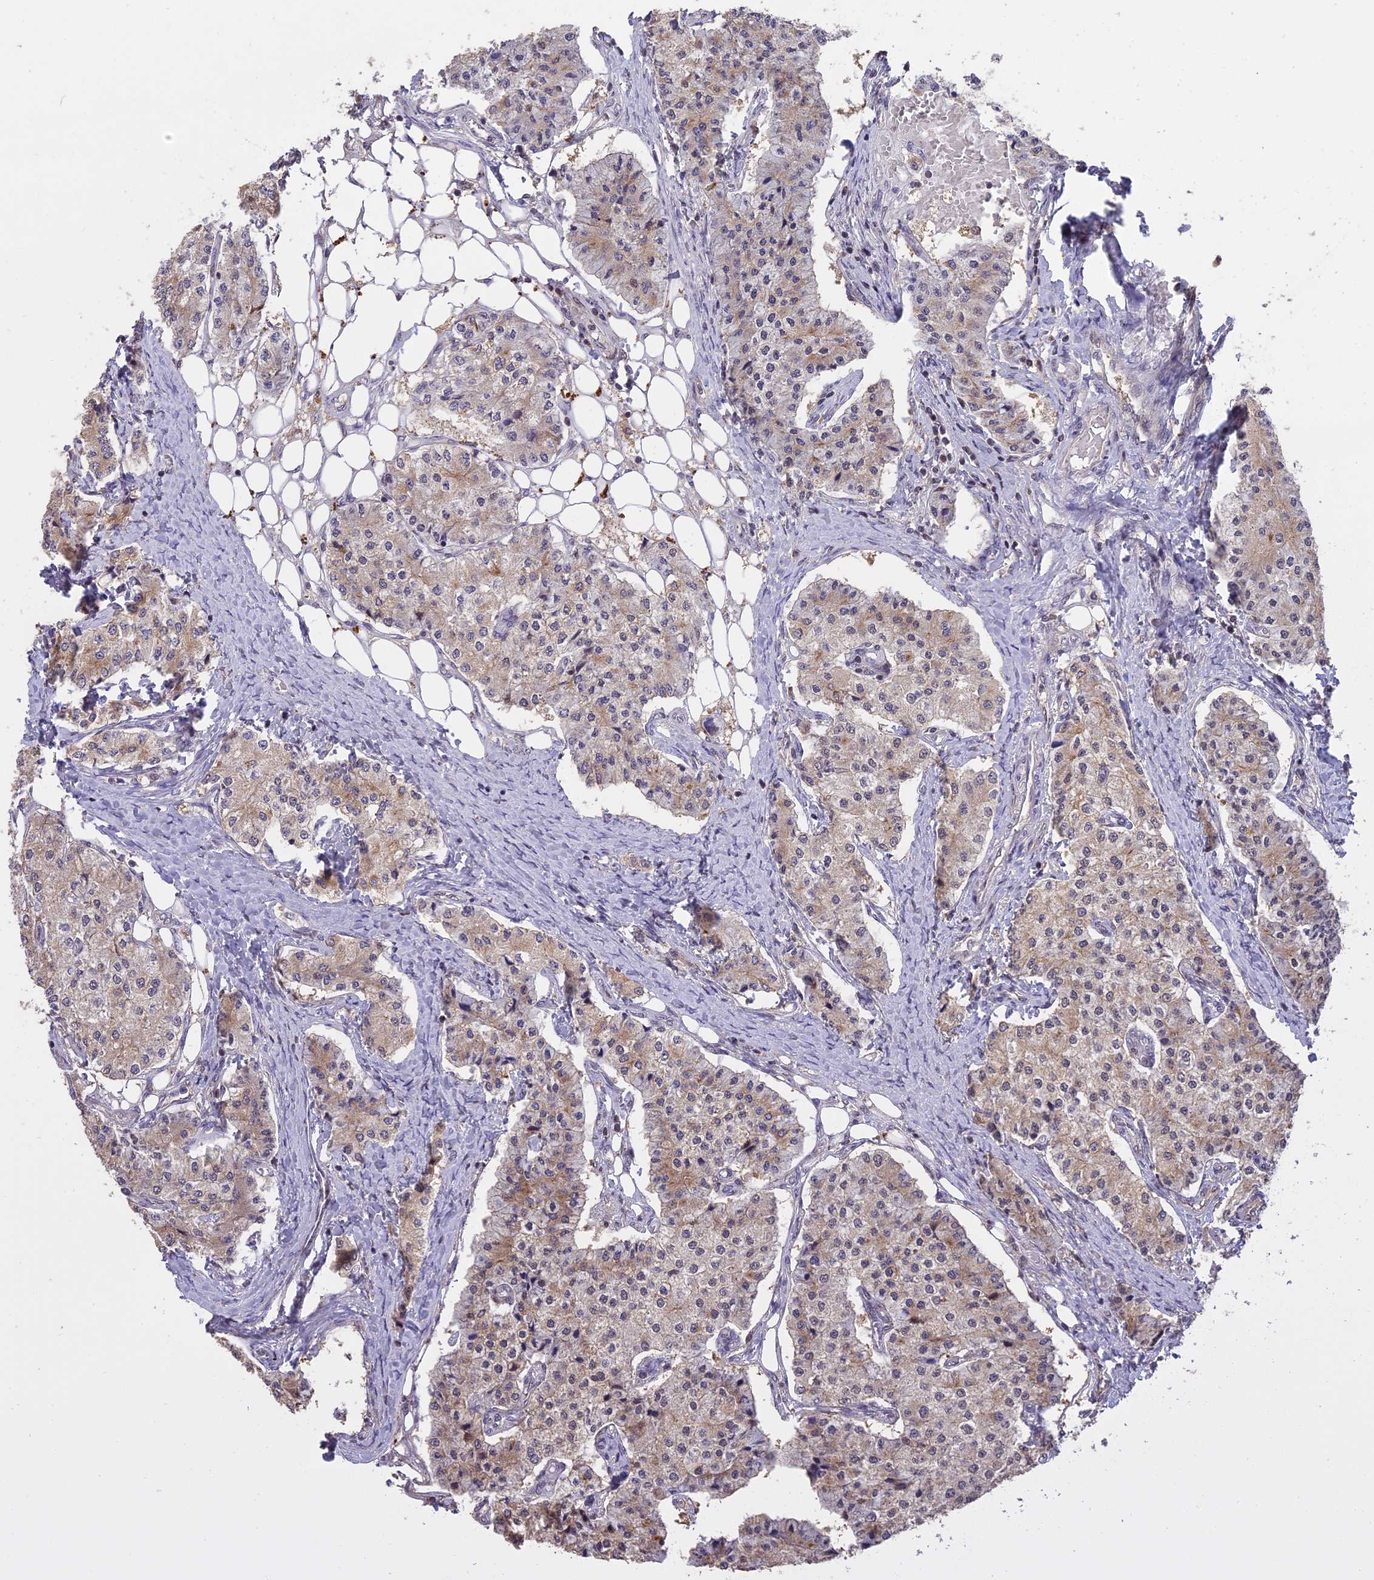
{"staining": {"intensity": "weak", "quantity": "25%-75%", "location": "cytoplasmic/membranous"}, "tissue": "carcinoid", "cell_type": "Tumor cells", "image_type": "cancer", "snomed": [{"axis": "morphology", "description": "Carcinoid, malignant, NOS"}, {"axis": "topography", "description": "Colon"}], "caption": "High-power microscopy captured an IHC photomicrograph of carcinoid, revealing weak cytoplasmic/membranous staining in approximately 25%-75% of tumor cells.", "gene": "TIGD7", "patient": {"sex": "female", "age": 52}}